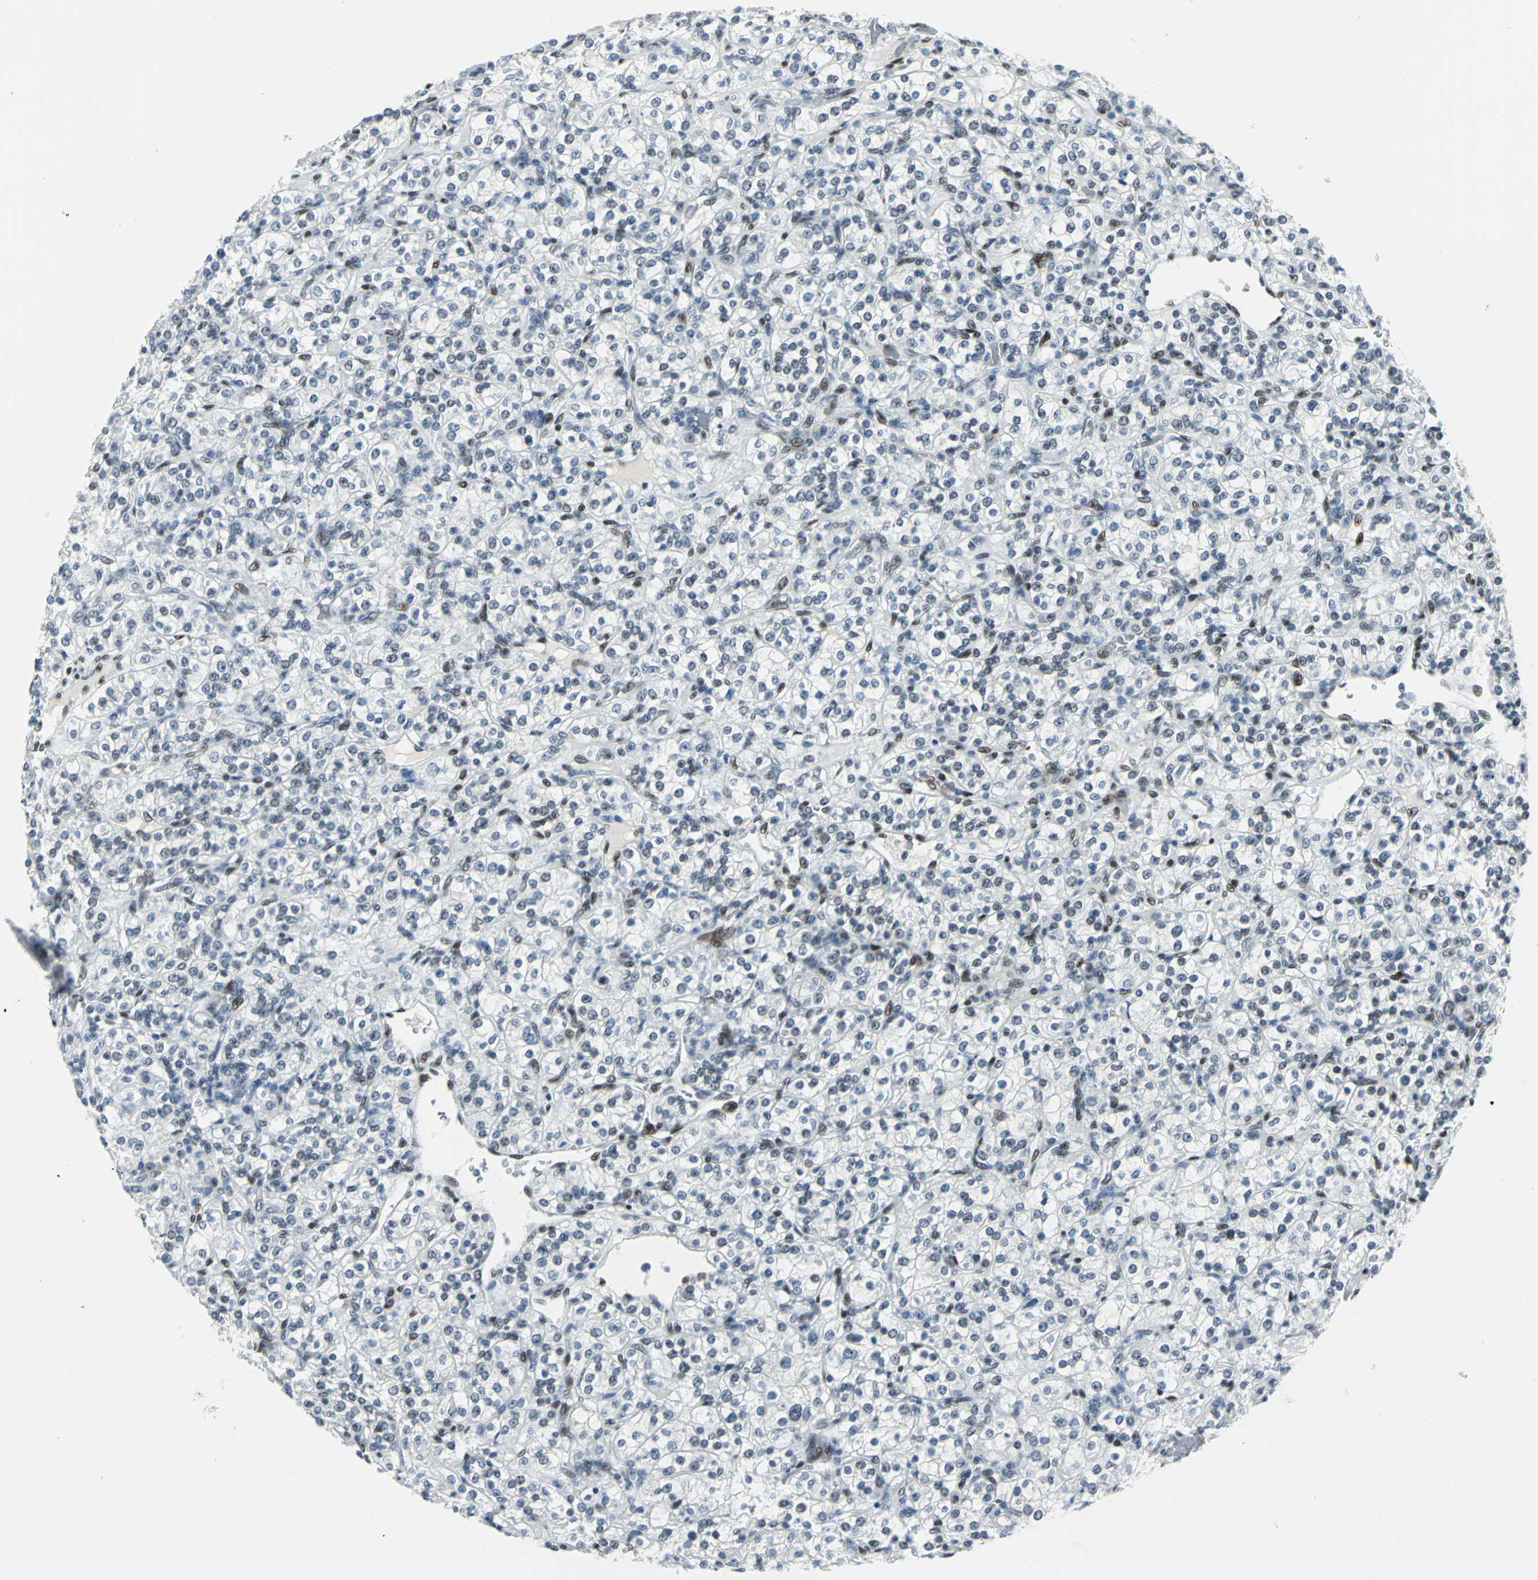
{"staining": {"intensity": "negative", "quantity": "none", "location": "none"}, "tissue": "renal cancer", "cell_type": "Tumor cells", "image_type": "cancer", "snomed": [{"axis": "morphology", "description": "Adenocarcinoma, NOS"}, {"axis": "topography", "description": "Kidney"}], "caption": "Immunohistochemistry of adenocarcinoma (renal) displays no staining in tumor cells.", "gene": "MEIS2", "patient": {"sex": "male", "age": 77}}